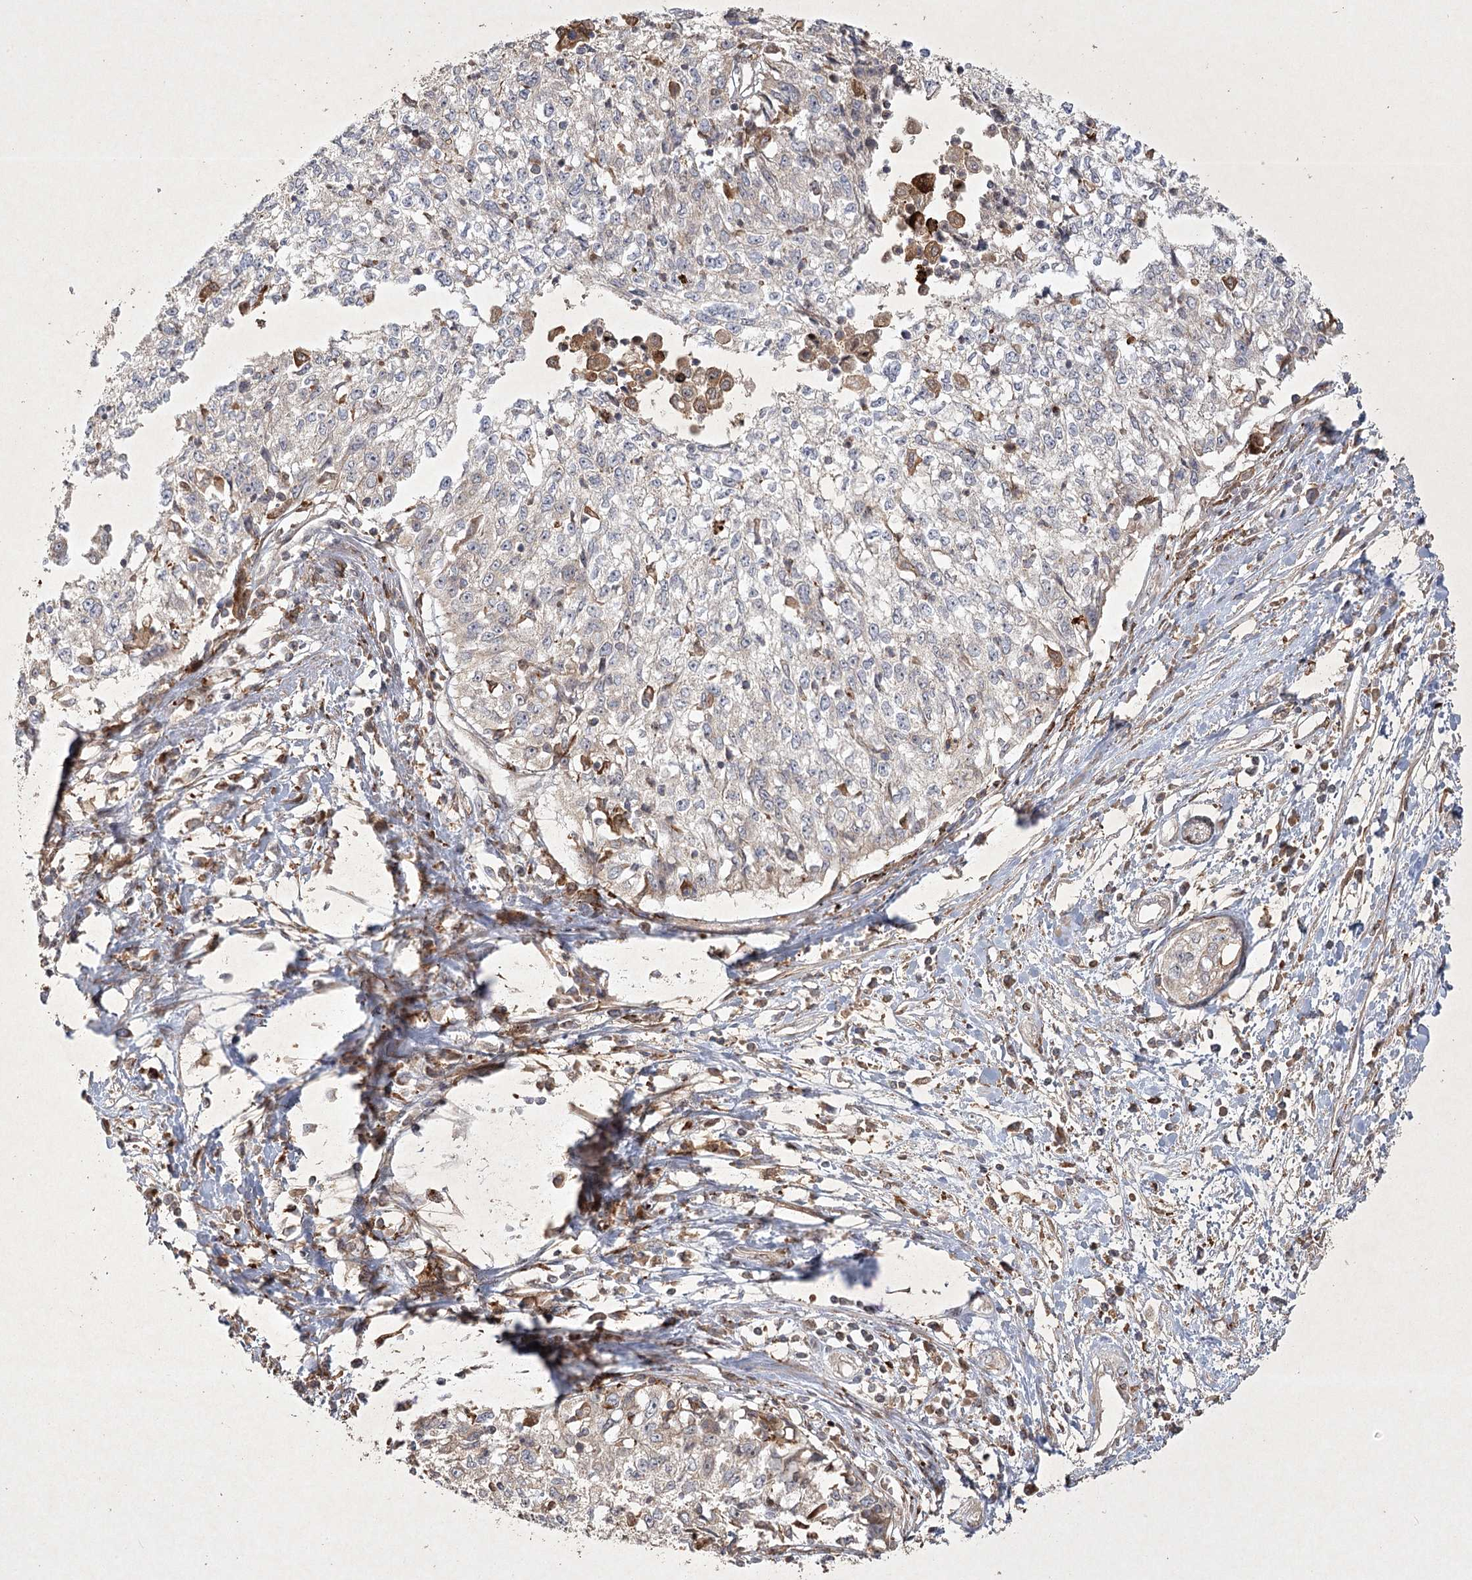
{"staining": {"intensity": "weak", "quantity": "<25%", "location": "cytoplasmic/membranous"}, "tissue": "cervical cancer", "cell_type": "Tumor cells", "image_type": "cancer", "snomed": [{"axis": "morphology", "description": "Squamous cell carcinoma, NOS"}, {"axis": "topography", "description": "Cervix"}], "caption": "Protein analysis of squamous cell carcinoma (cervical) shows no significant staining in tumor cells.", "gene": "KBTBD4", "patient": {"sex": "female", "age": 57}}